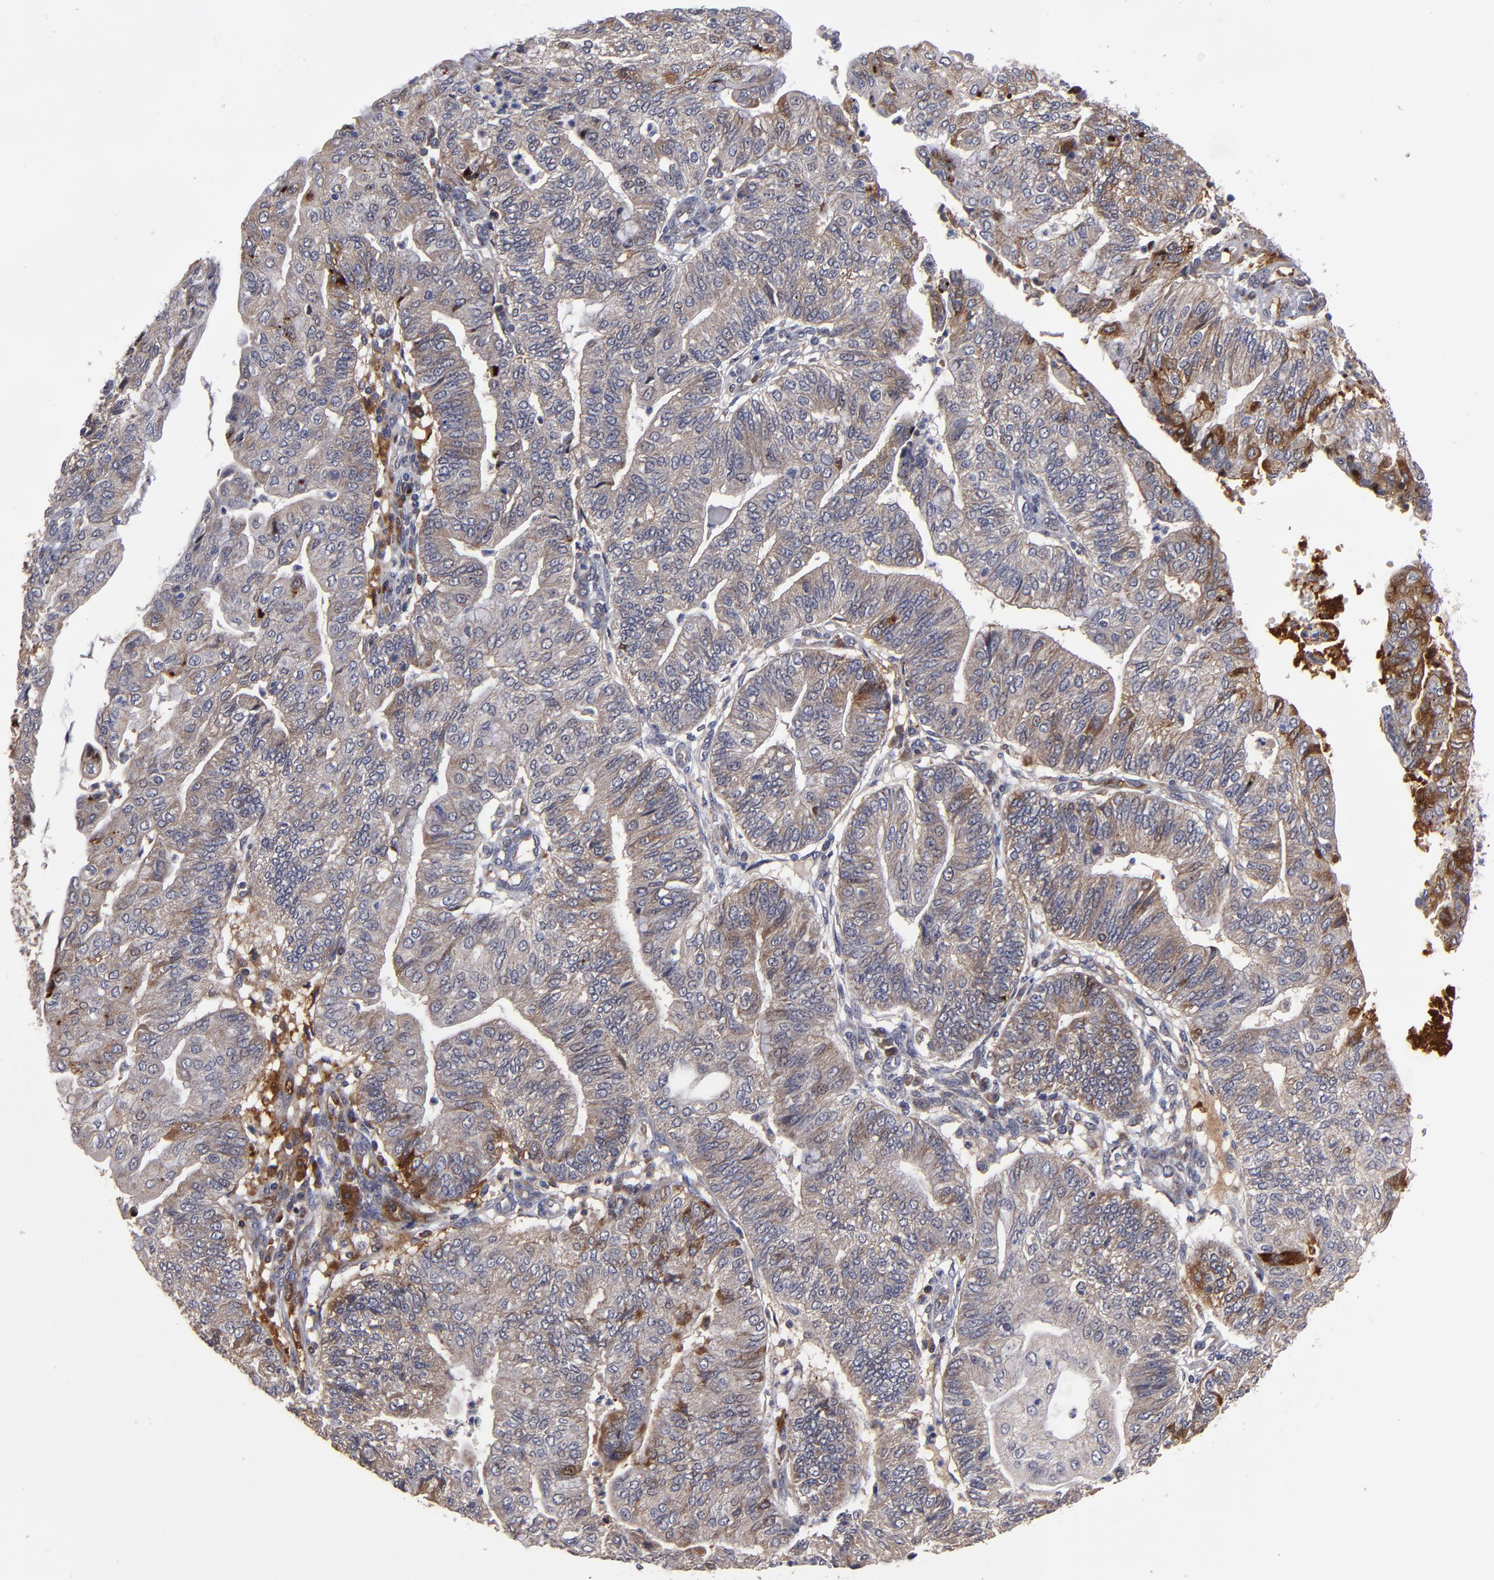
{"staining": {"intensity": "moderate", "quantity": ">75%", "location": "cytoplasmic/membranous"}, "tissue": "endometrial cancer", "cell_type": "Tumor cells", "image_type": "cancer", "snomed": [{"axis": "morphology", "description": "Adenocarcinoma, NOS"}, {"axis": "topography", "description": "Endometrium"}], "caption": "Immunohistochemistry of endometrial cancer (adenocarcinoma) demonstrates medium levels of moderate cytoplasmic/membranous expression in about >75% of tumor cells.", "gene": "EXD2", "patient": {"sex": "female", "age": 59}}